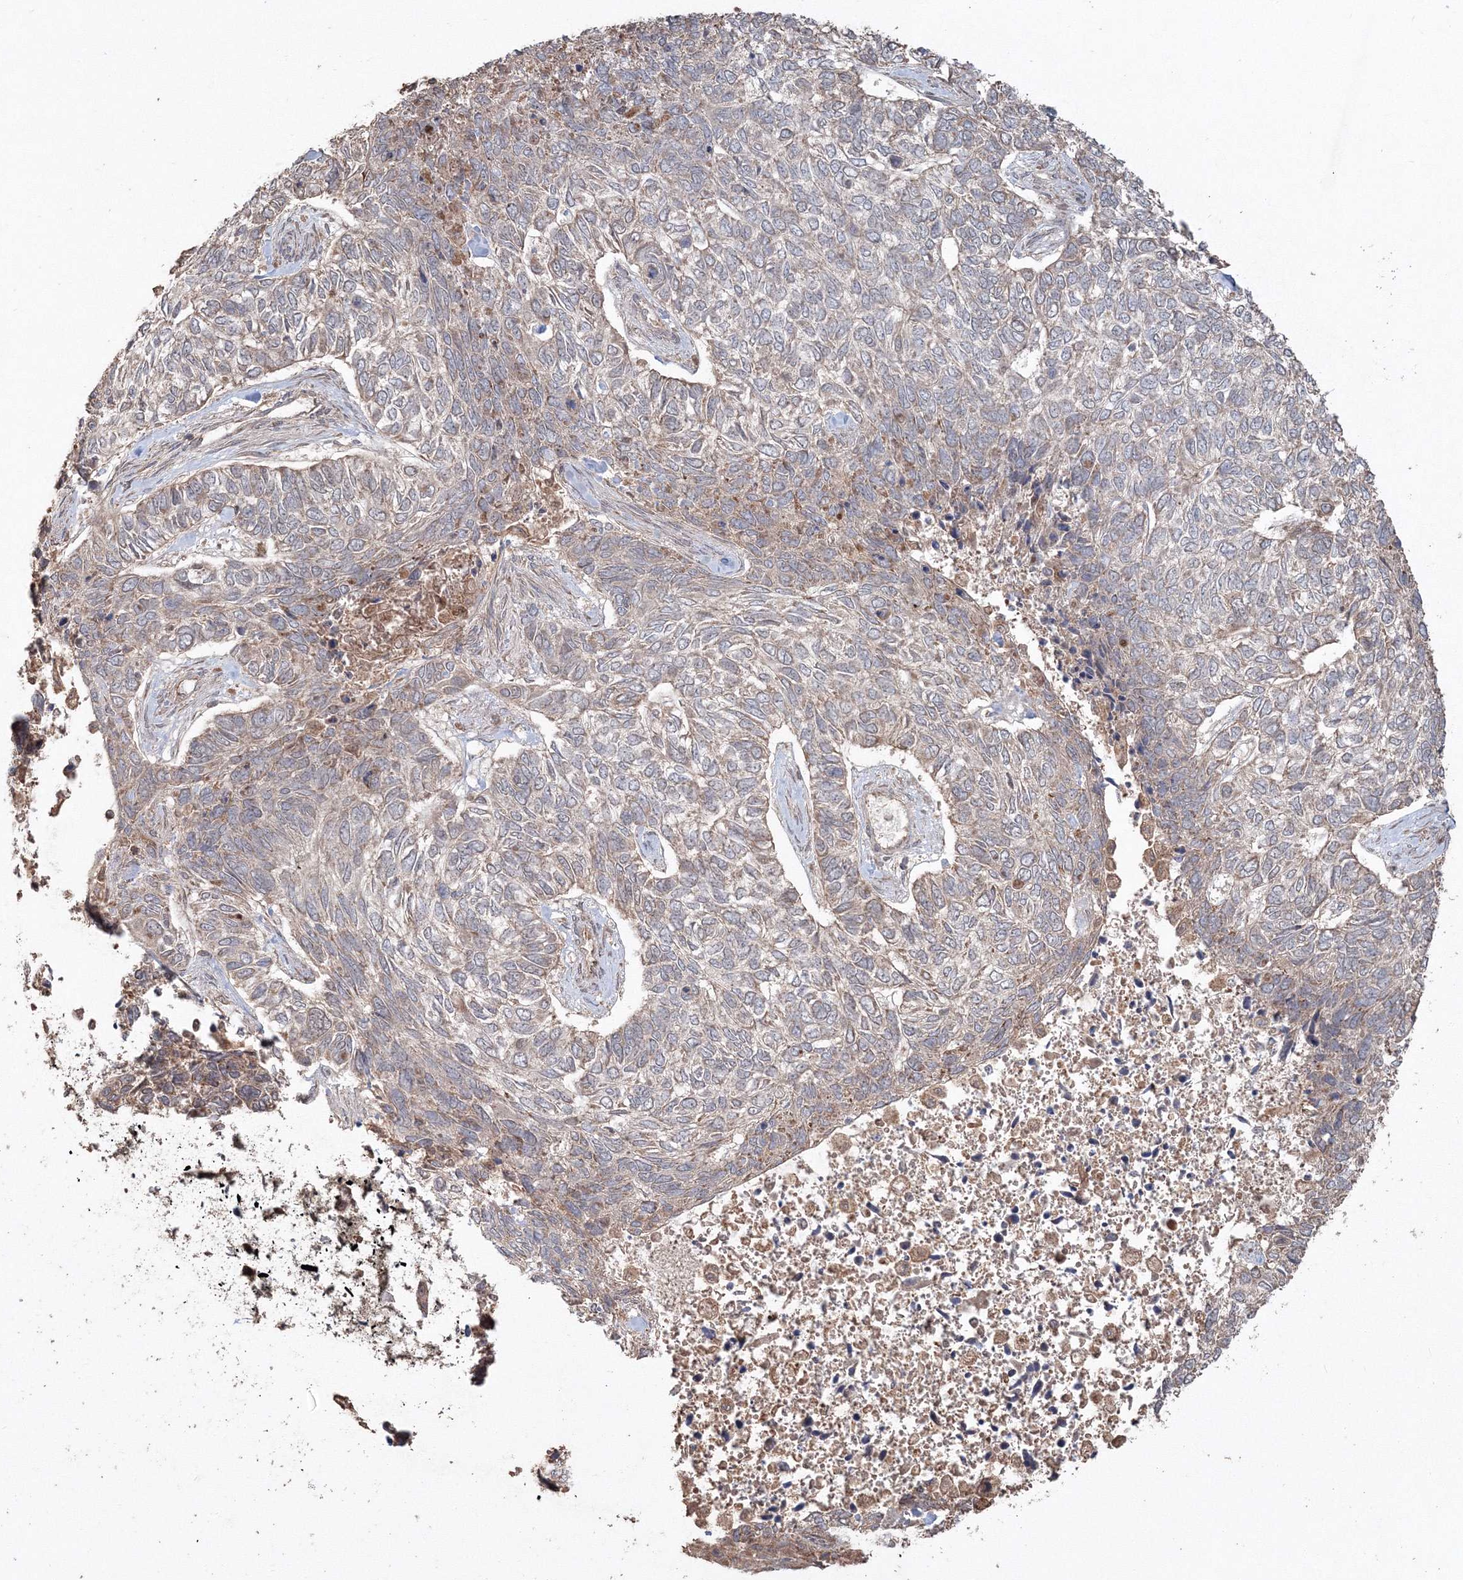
{"staining": {"intensity": "weak", "quantity": "<25%", "location": "cytoplasmic/membranous"}, "tissue": "skin cancer", "cell_type": "Tumor cells", "image_type": "cancer", "snomed": [{"axis": "morphology", "description": "Basal cell carcinoma"}, {"axis": "topography", "description": "Skin"}], "caption": "Tumor cells are negative for protein expression in human basal cell carcinoma (skin).", "gene": "ANAPC16", "patient": {"sex": "female", "age": 65}}